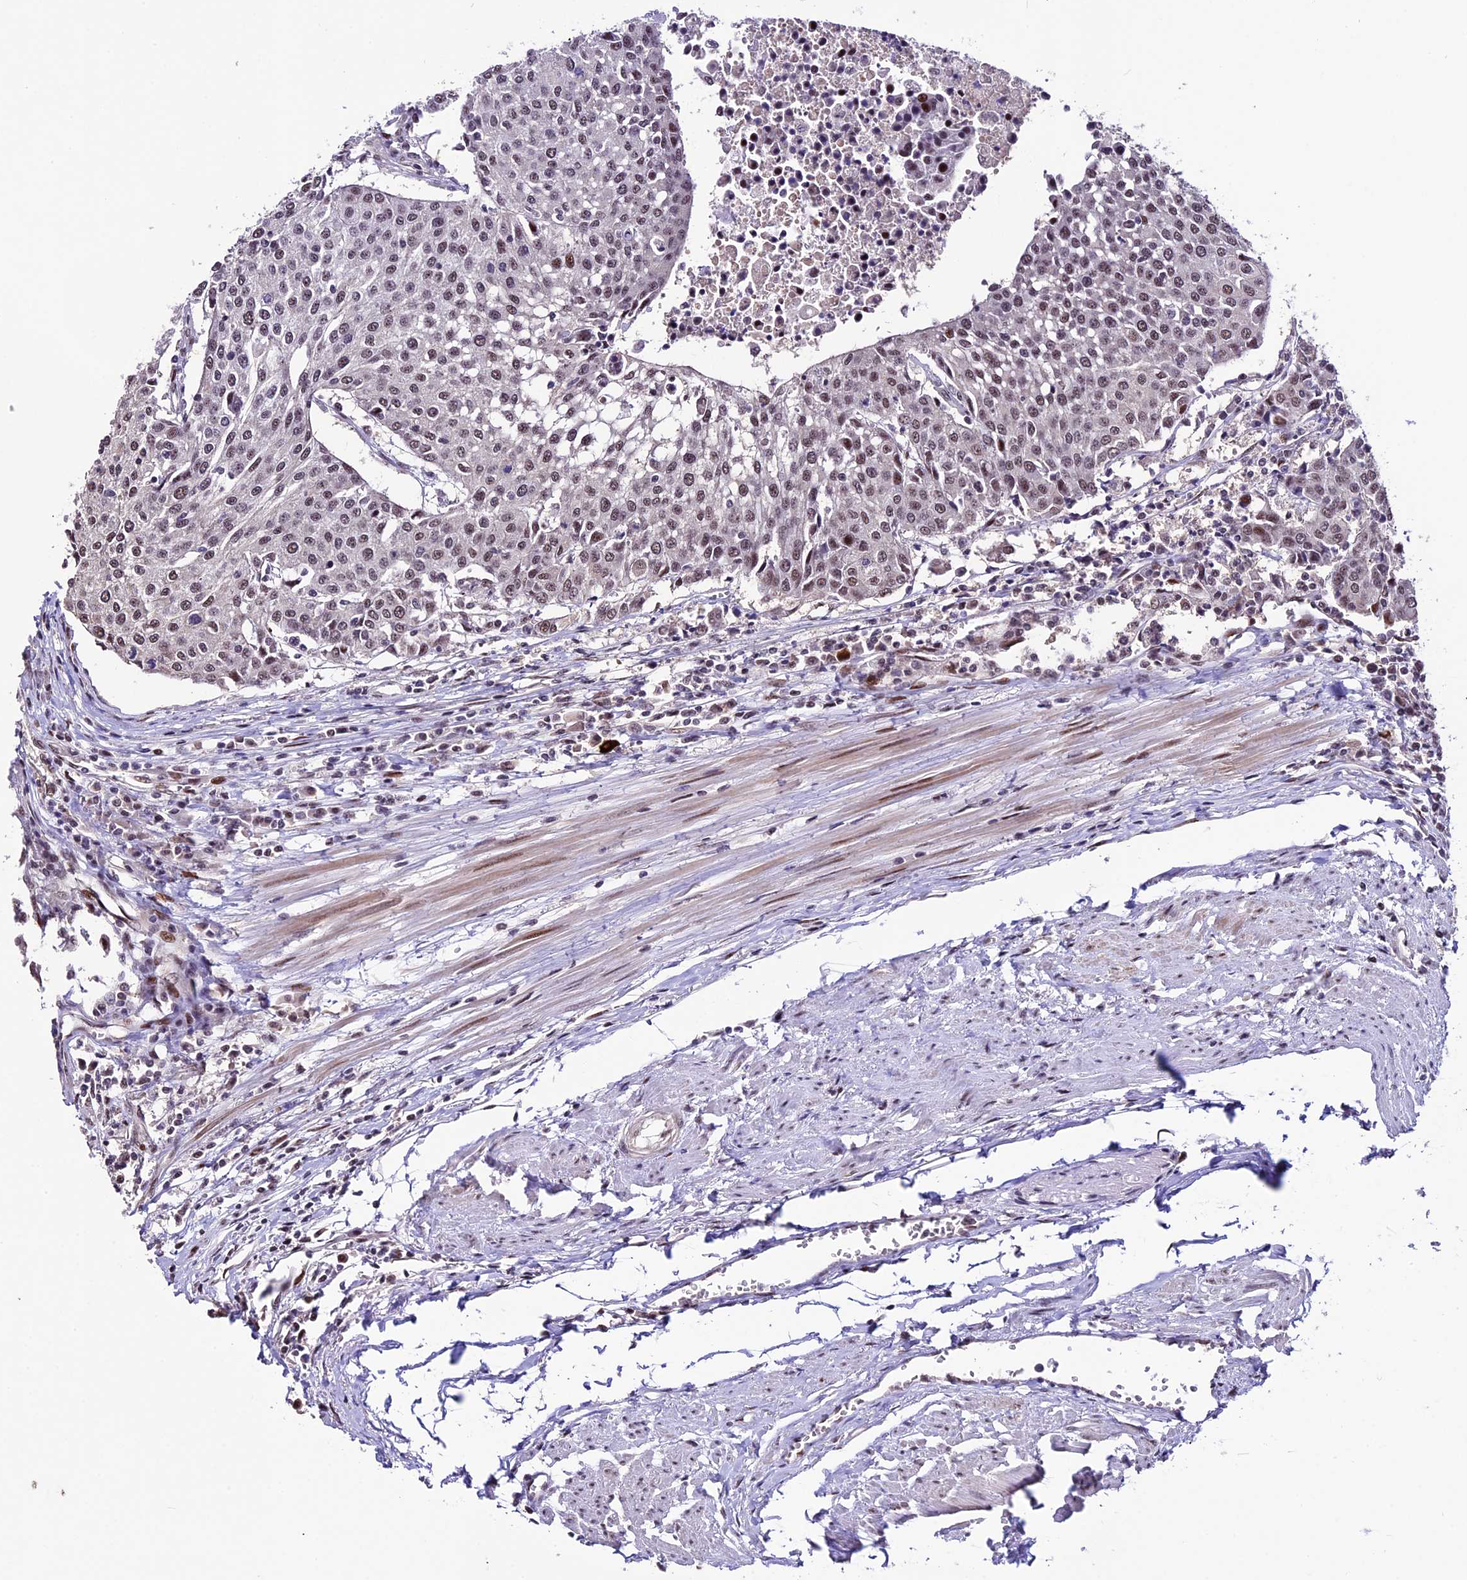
{"staining": {"intensity": "weak", "quantity": ">75%", "location": "nuclear"}, "tissue": "urothelial cancer", "cell_type": "Tumor cells", "image_type": "cancer", "snomed": [{"axis": "morphology", "description": "Urothelial carcinoma, High grade"}, {"axis": "topography", "description": "Urinary bladder"}], "caption": "Immunohistochemistry image of high-grade urothelial carcinoma stained for a protein (brown), which displays low levels of weak nuclear positivity in about >75% of tumor cells.", "gene": "TCP11L2", "patient": {"sex": "female", "age": 85}}